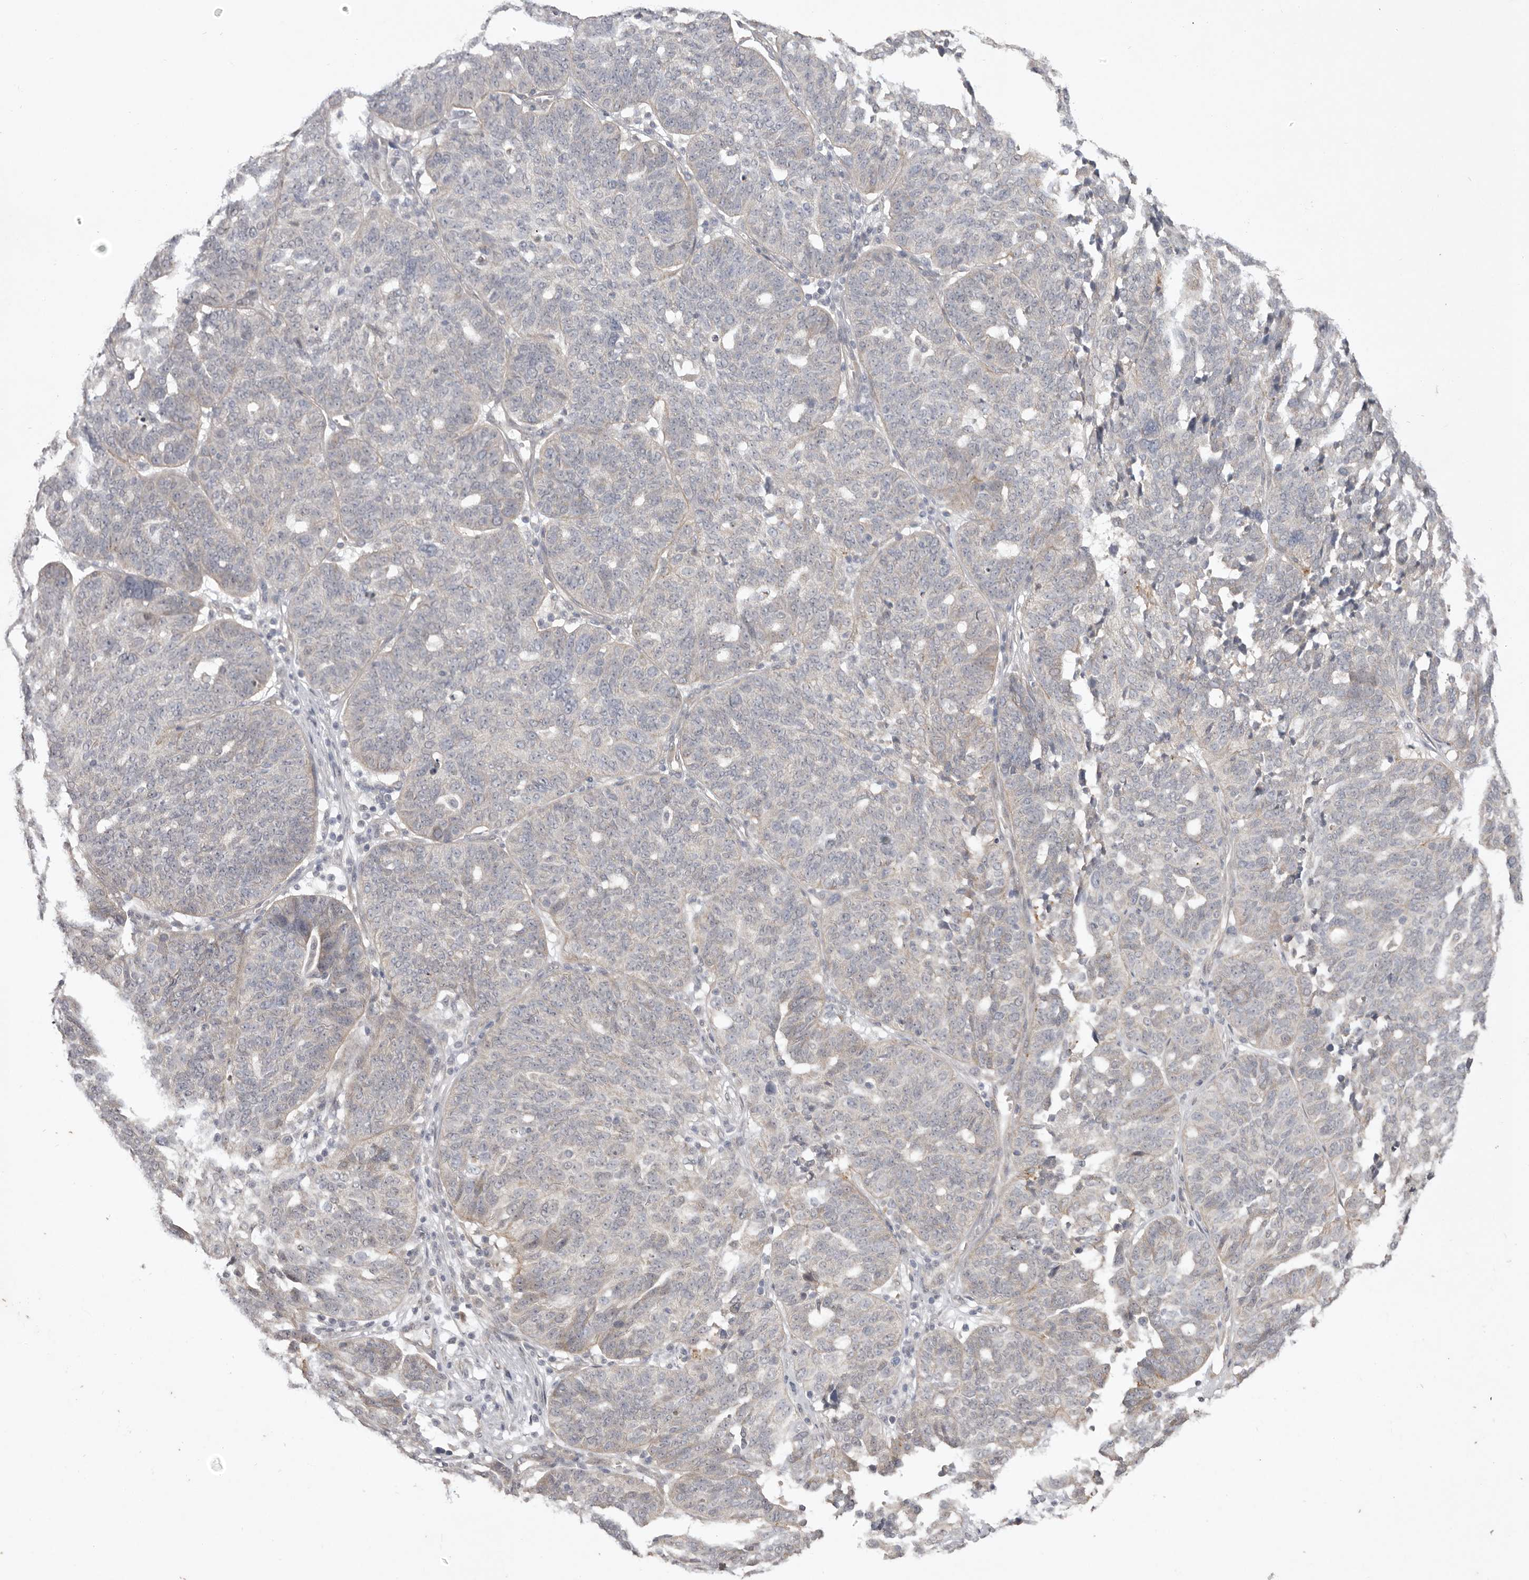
{"staining": {"intensity": "negative", "quantity": "none", "location": "none"}, "tissue": "ovarian cancer", "cell_type": "Tumor cells", "image_type": "cancer", "snomed": [{"axis": "morphology", "description": "Cystadenocarcinoma, serous, NOS"}, {"axis": "topography", "description": "Ovary"}], "caption": "Tumor cells show no significant expression in ovarian cancer (serous cystadenocarcinoma). Brightfield microscopy of immunohistochemistry (IHC) stained with DAB (brown) and hematoxylin (blue), captured at high magnification.", "gene": "NSUN4", "patient": {"sex": "female", "age": 59}}